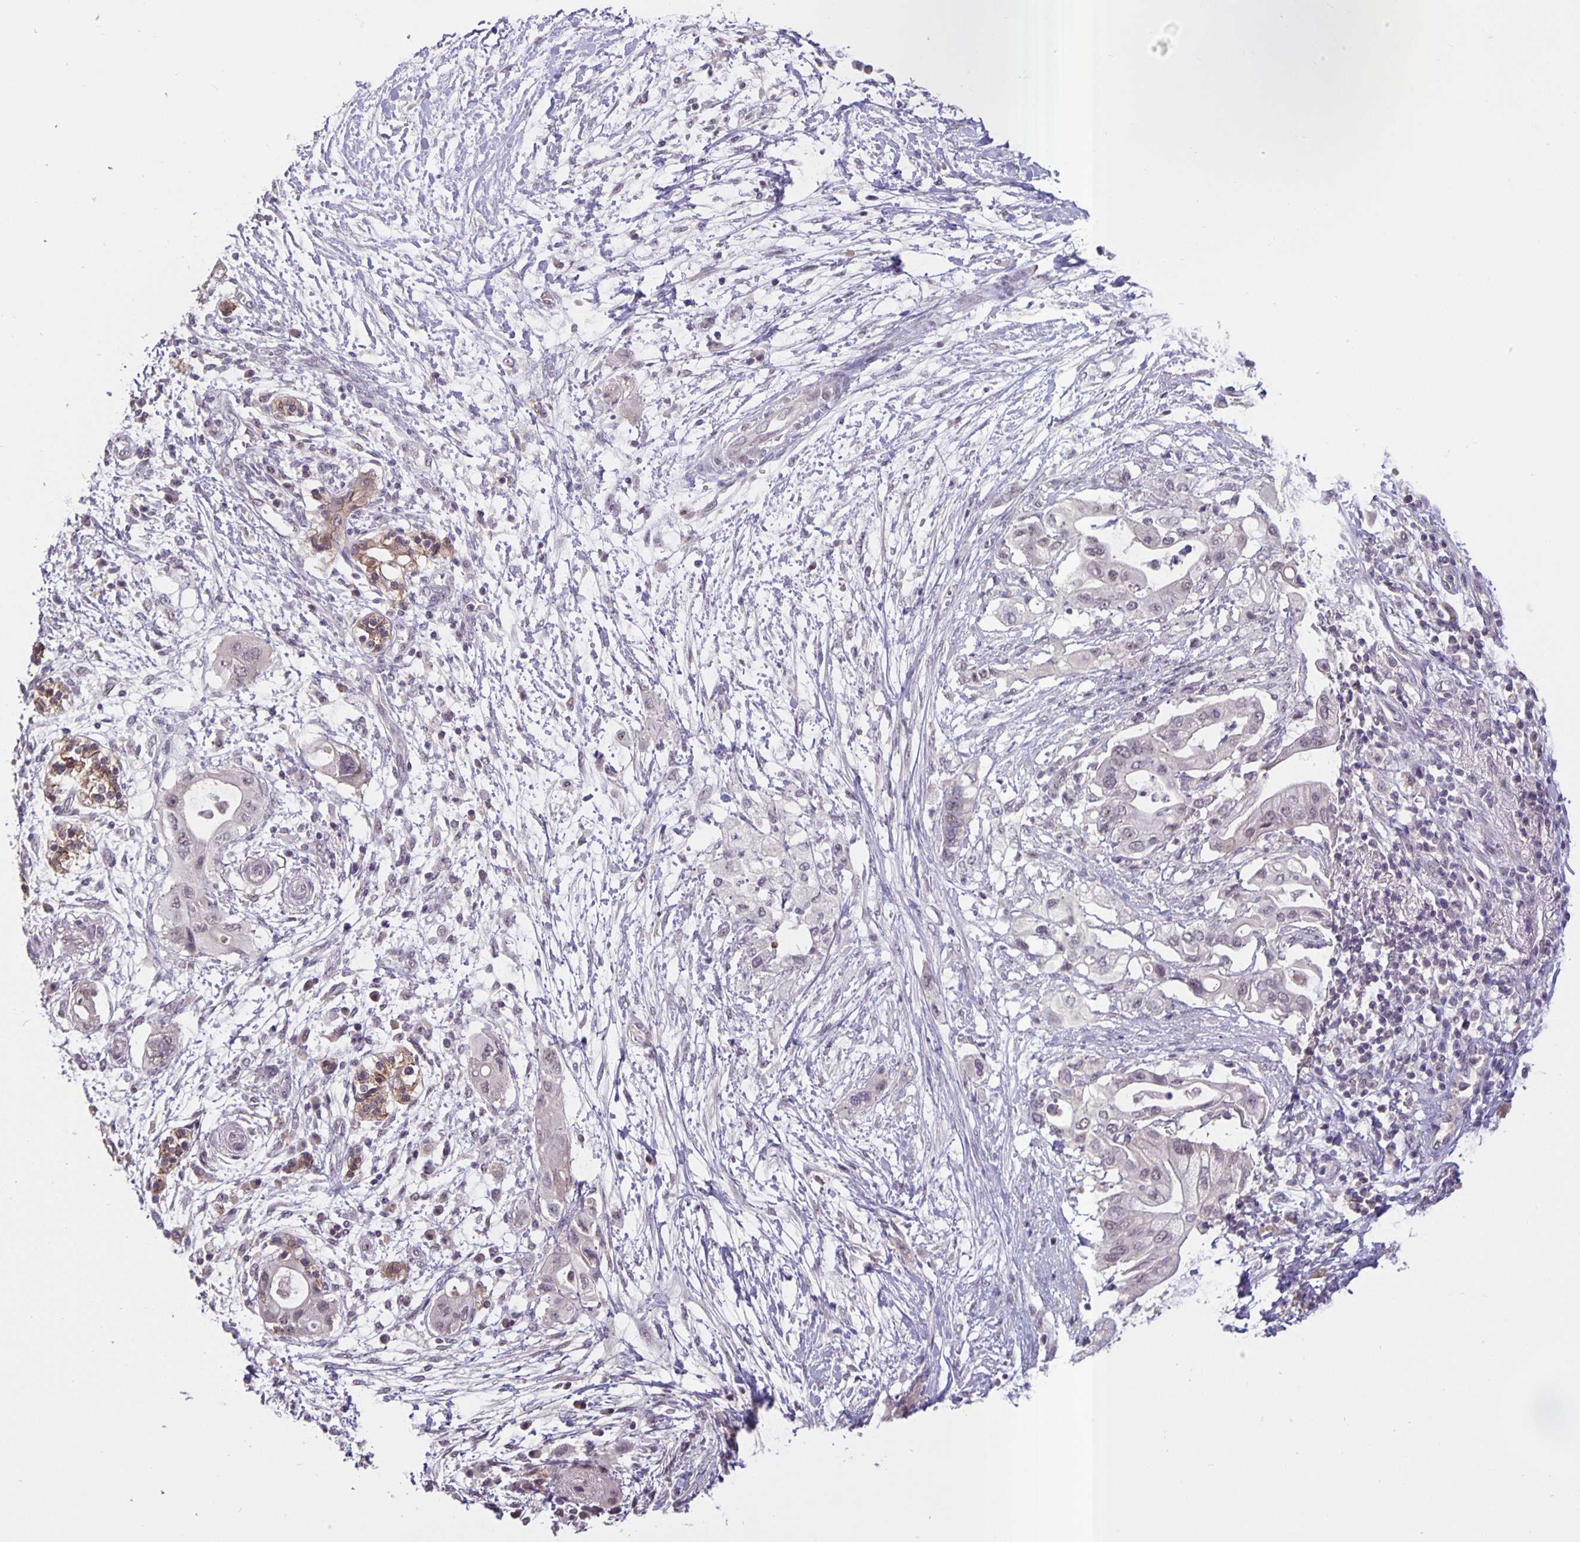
{"staining": {"intensity": "negative", "quantity": "none", "location": "none"}, "tissue": "pancreatic cancer", "cell_type": "Tumor cells", "image_type": "cancer", "snomed": [{"axis": "morphology", "description": "Adenocarcinoma, NOS"}, {"axis": "topography", "description": "Pancreas"}], "caption": "Protein analysis of pancreatic cancer (adenocarcinoma) demonstrates no significant staining in tumor cells. The staining was performed using DAB (3,3'-diaminobenzidine) to visualize the protein expression in brown, while the nuclei were stained in blue with hematoxylin (Magnification: 20x).", "gene": "ARVCF", "patient": {"sex": "female", "age": 72}}